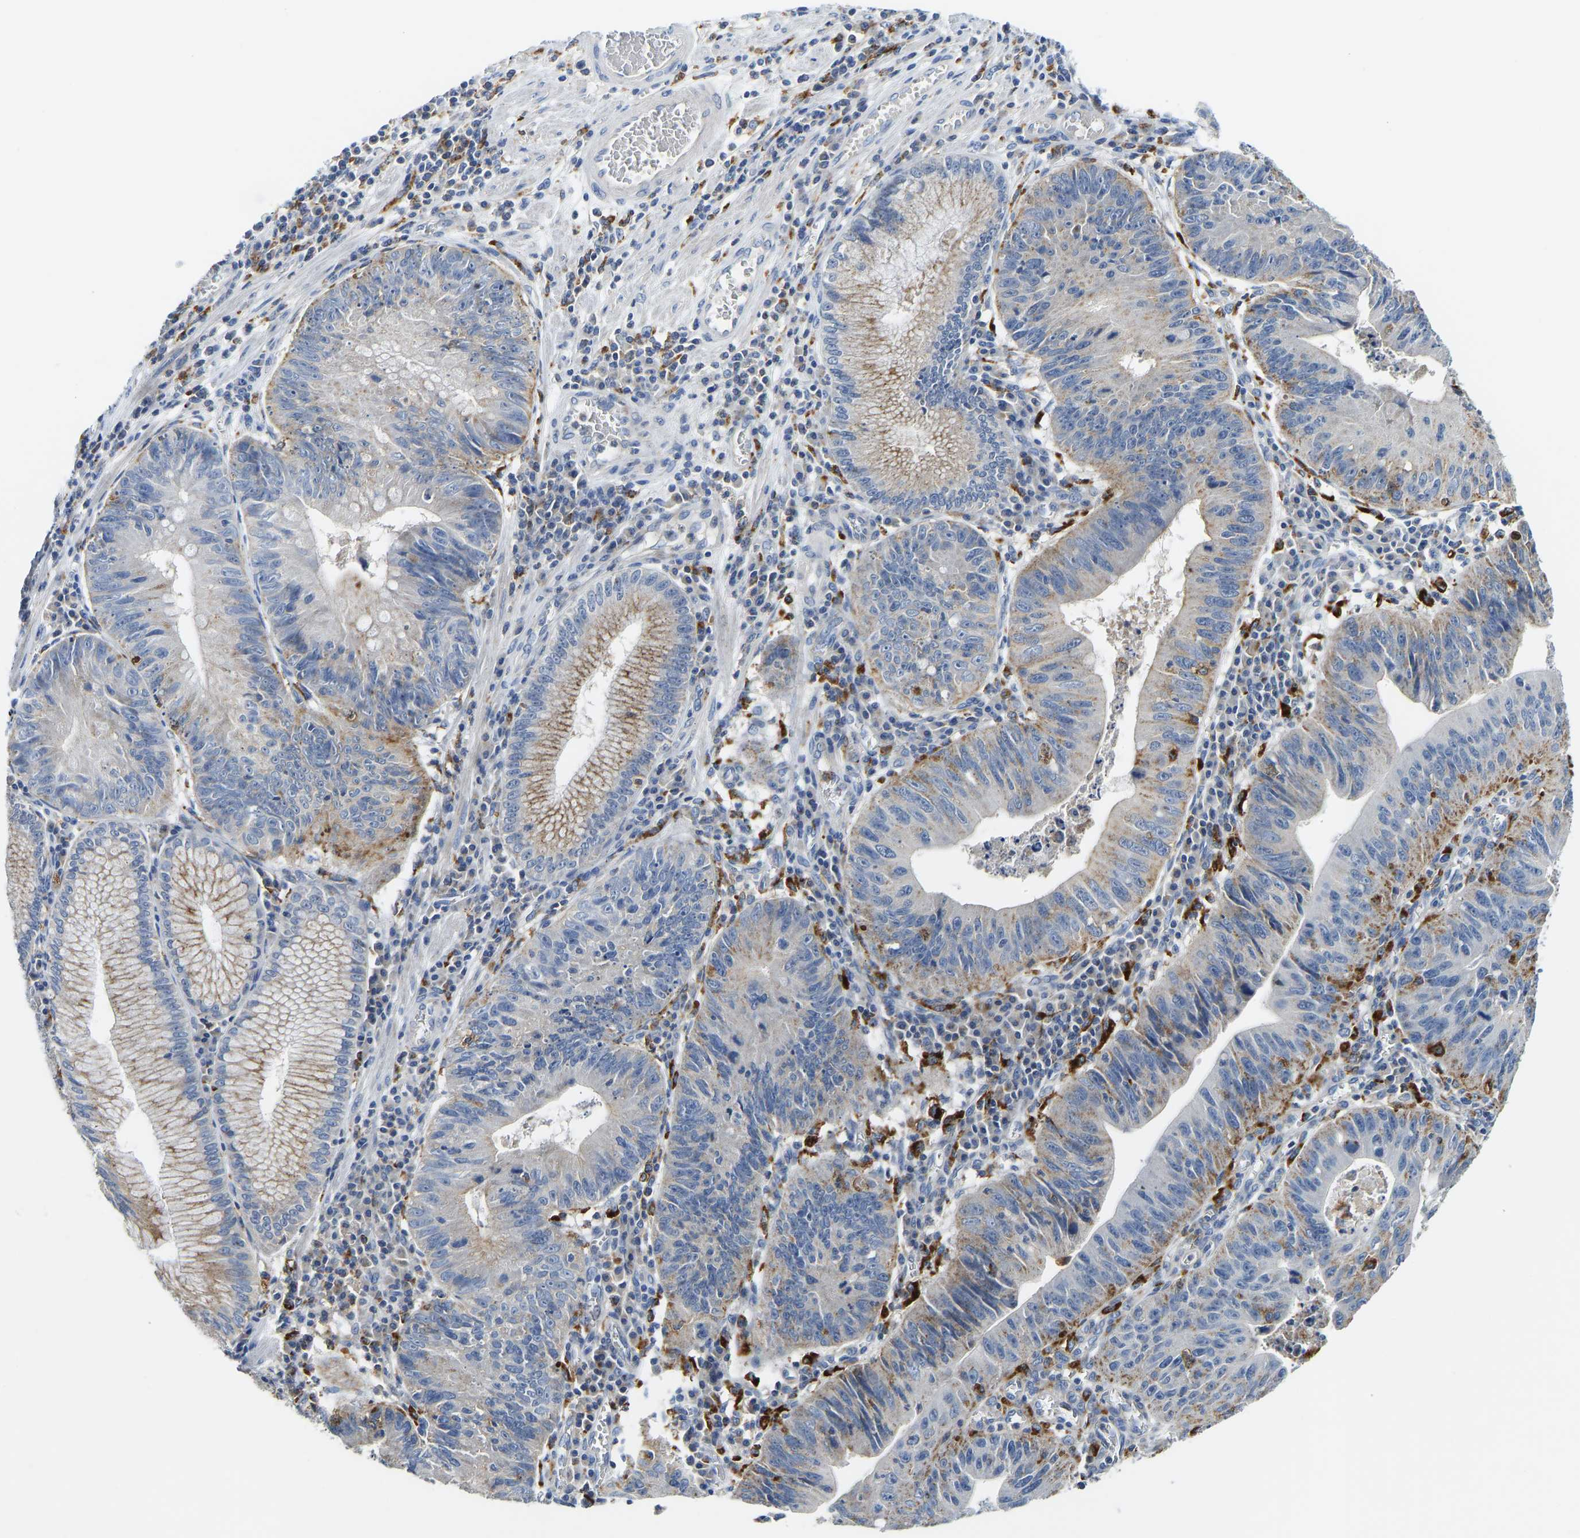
{"staining": {"intensity": "moderate", "quantity": "<25%", "location": "cytoplasmic/membranous"}, "tissue": "stomach cancer", "cell_type": "Tumor cells", "image_type": "cancer", "snomed": [{"axis": "morphology", "description": "Adenocarcinoma, NOS"}, {"axis": "topography", "description": "Stomach"}], "caption": "Protein expression analysis of stomach adenocarcinoma demonstrates moderate cytoplasmic/membranous staining in approximately <25% of tumor cells.", "gene": "ATP6V1E1", "patient": {"sex": "male", "age": 59}}